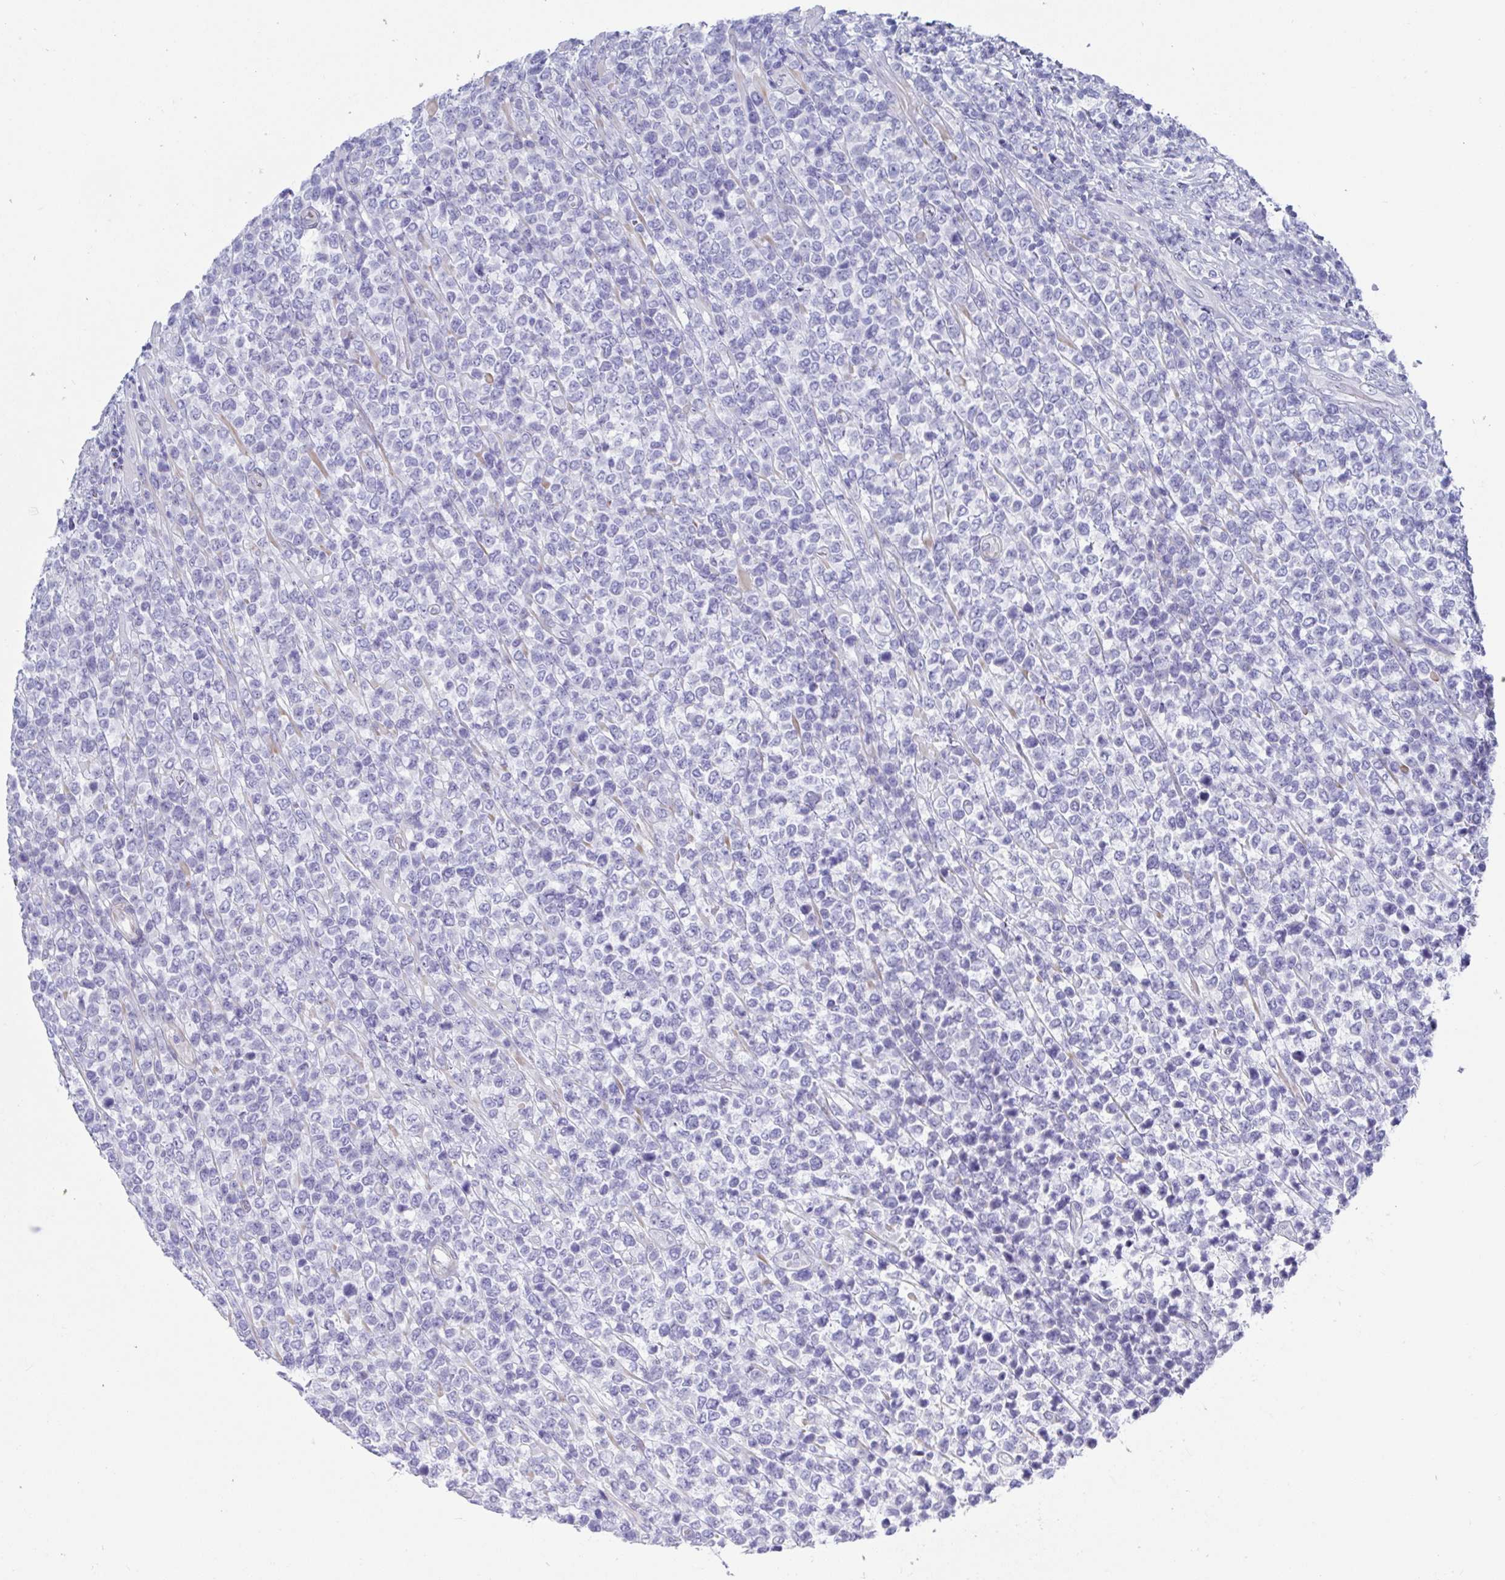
{"staining": {"intensity": "negative", "quantity": "none", "location": "none"}, "tissue": "lymphoma", "cell_type": "Tumor cells", "image_type": "cancer", "snomed": [{"axis": "morphology", "description": "Malignant lymphoma, non-Hodgkin's type, High grade"}, {"axis": "topography", "description": "Soft tissue"}], "caption": "A micrograph of human malignant lymphoma, non-Hodgkin's type (high-grade) is negative for staining in tumor cells.", "gene": "MFSD4A", "patient": {"sex": "female", "age": 56}}